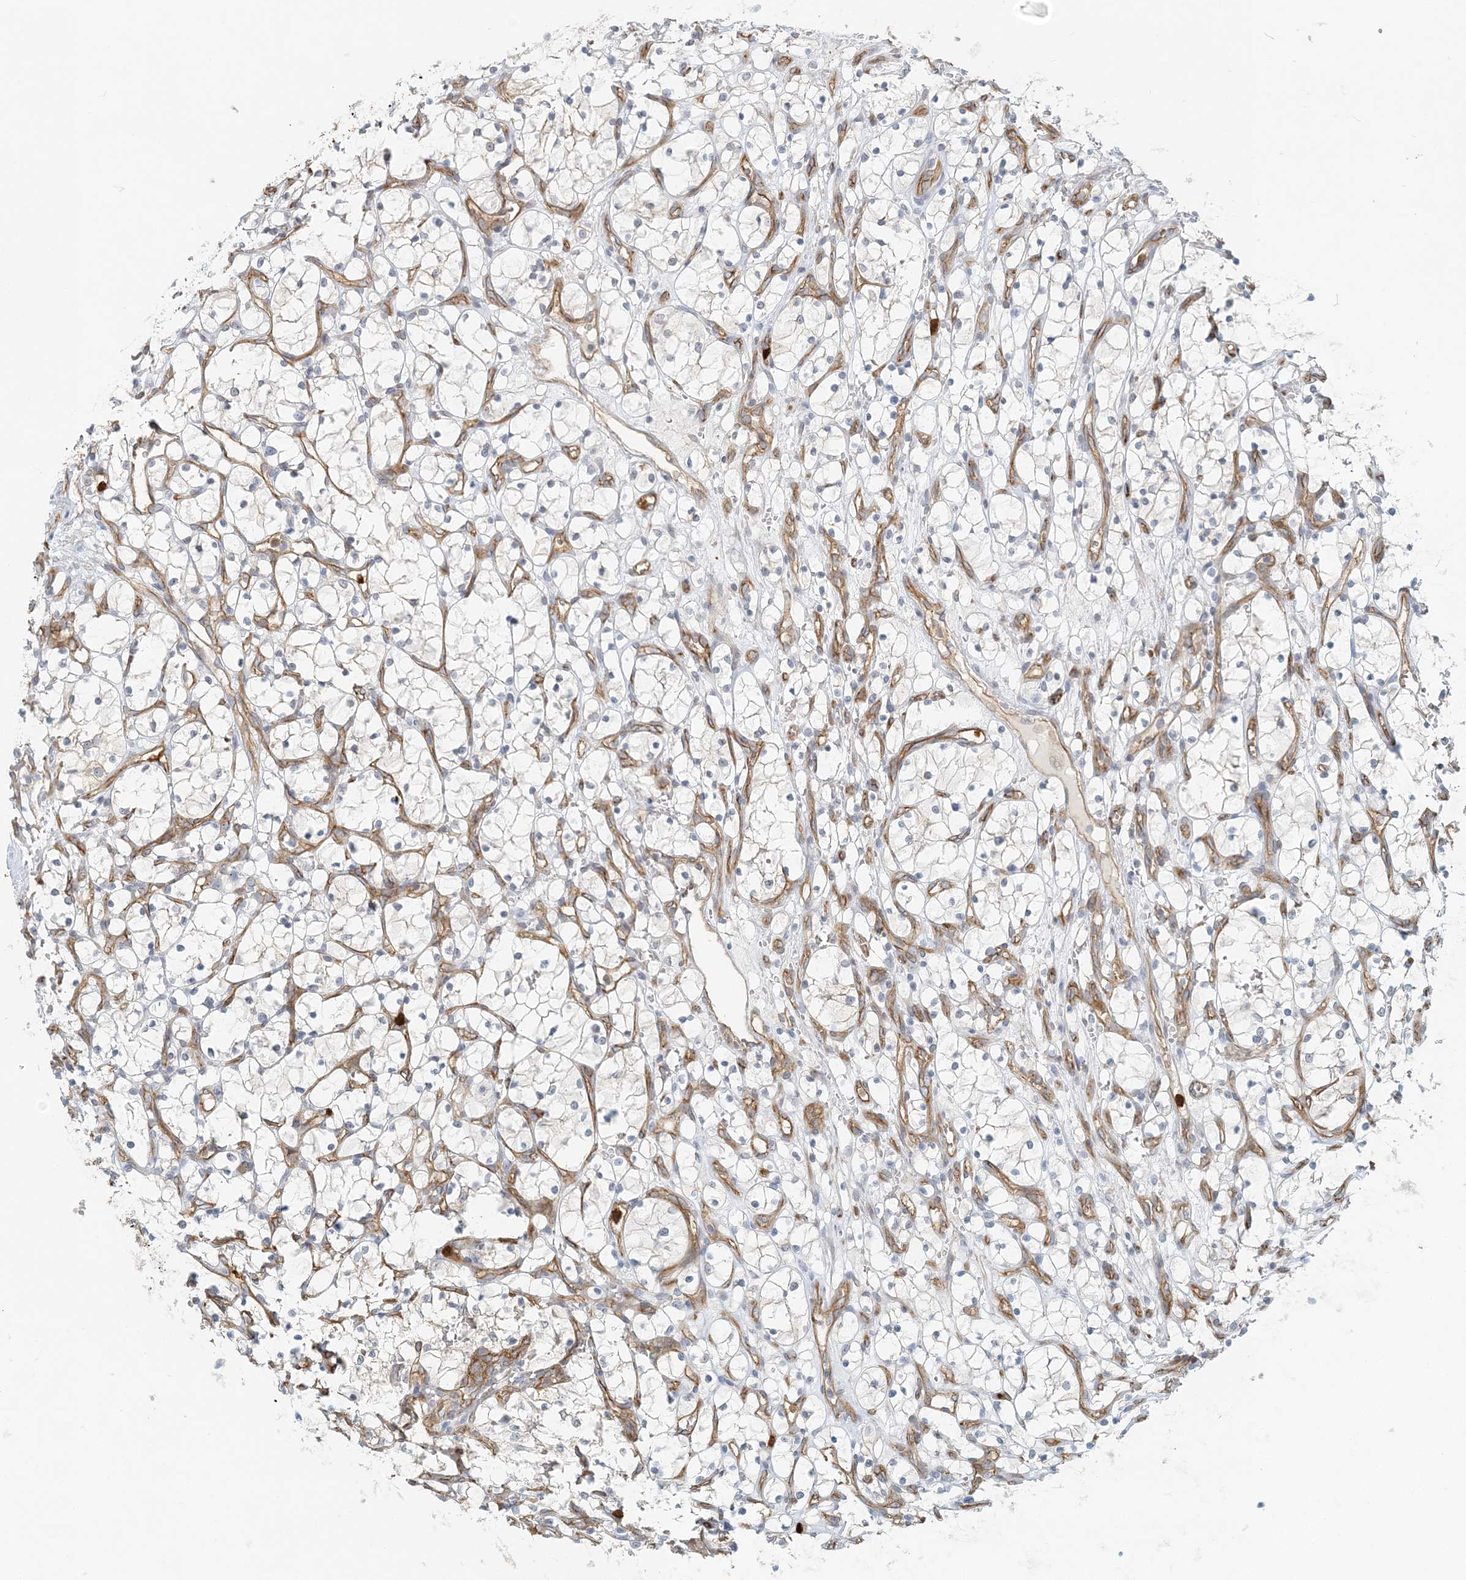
{"staining": {"intensity": "negative", "quantity": "none", "location": "none"}, "tissue": "renal cancer", "cell_type": "Tumor cells", "image_type": "cancer", "snomed": [{"axis": "morphology", "description": "Adenocarcinoma, NOS"}, {"axis": "topography", "description": "Kidney"}], "caption": "The immunohistochemistry image has no significant positivity in tumor cells of renal adenocarcinoma tissue. (DAB (3,3'-diaminobenzidine) immunohistochemistry (IHC) with hematoxylin counter stain).", "gene": "DNAH1", "patient": {"sex": "female", "age": 69}}